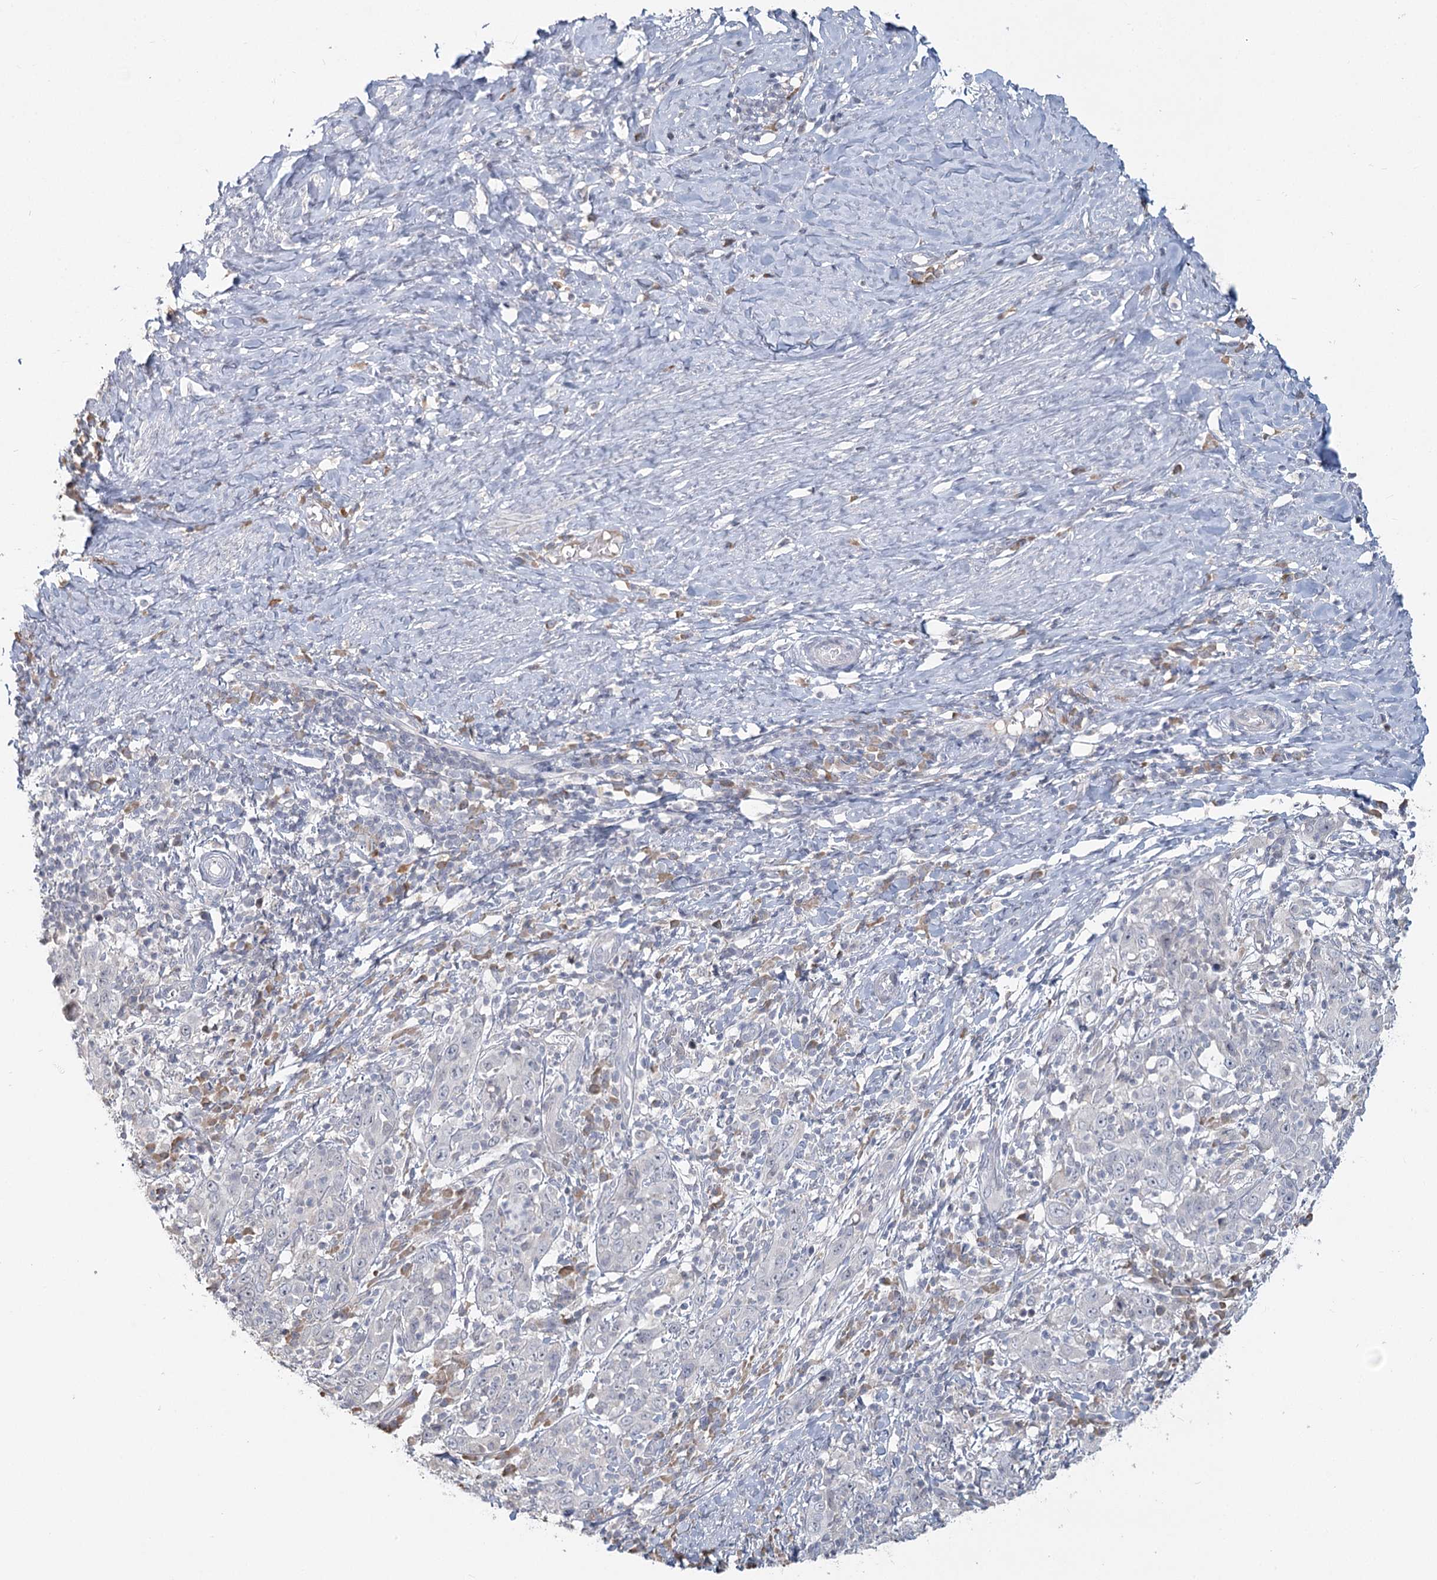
{"staining": {"intensity": "negative", "quantity": "none", "location": "none"}, "tissue": "cervical cancer", "cell_type": "Tumor cells", "image_type": "cancer", "snomed": [{"axis": "morphology", "description": "Squamous cell carcinoma, NOS"}, {"axis": "topography", "description": "Cervix"}], "caption": "Immunohistochemistry photomicrograph of human cervical cancer stained for a protein (brown), which reveals no expression in tumor cells.", "gene": "SLC9A3", "patient": {"sex": "female", "age": 46}}